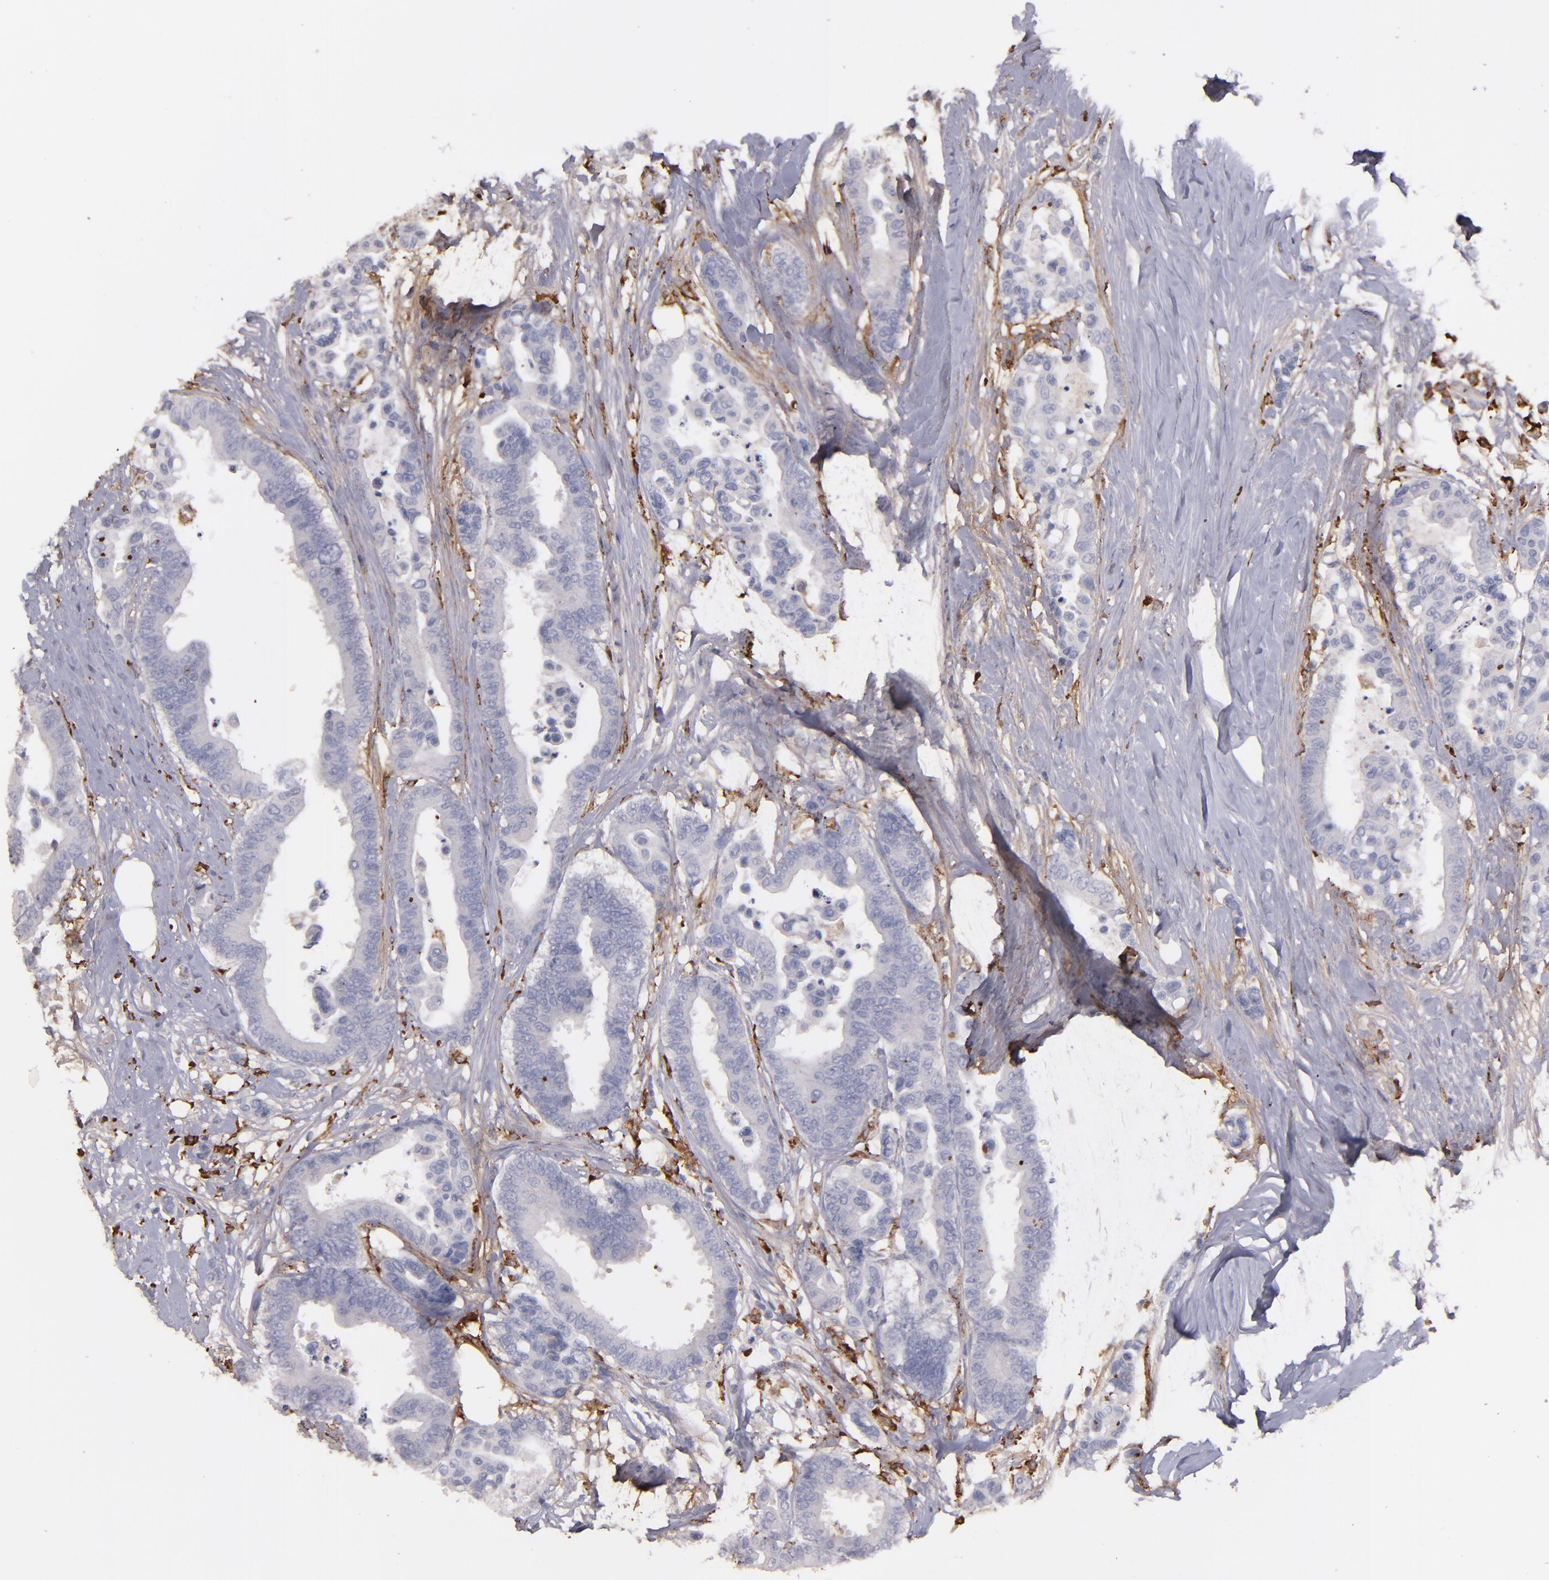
{"staining": {"intensity": "negative", "quantity": "none", "location": "none"}, "tissue": "colorectal cancer", "cell_type": "Tumor cells", "image_type": "cancer", "snomed": [{"axis": "morphology", "description": "Adenocarcinoma, NOS"}, {"axis": "topography", "description": "Colon"}], "caption": "The image displays no significant positivity in tumor cells of adenocarcinoma (colorectal). (DAB (3,3'-diaminobenzidine) immunohistochemistry with hematoxylin counter stain).", "gene": "C1QA", "patient": {"sex": "male", "age": 82}}